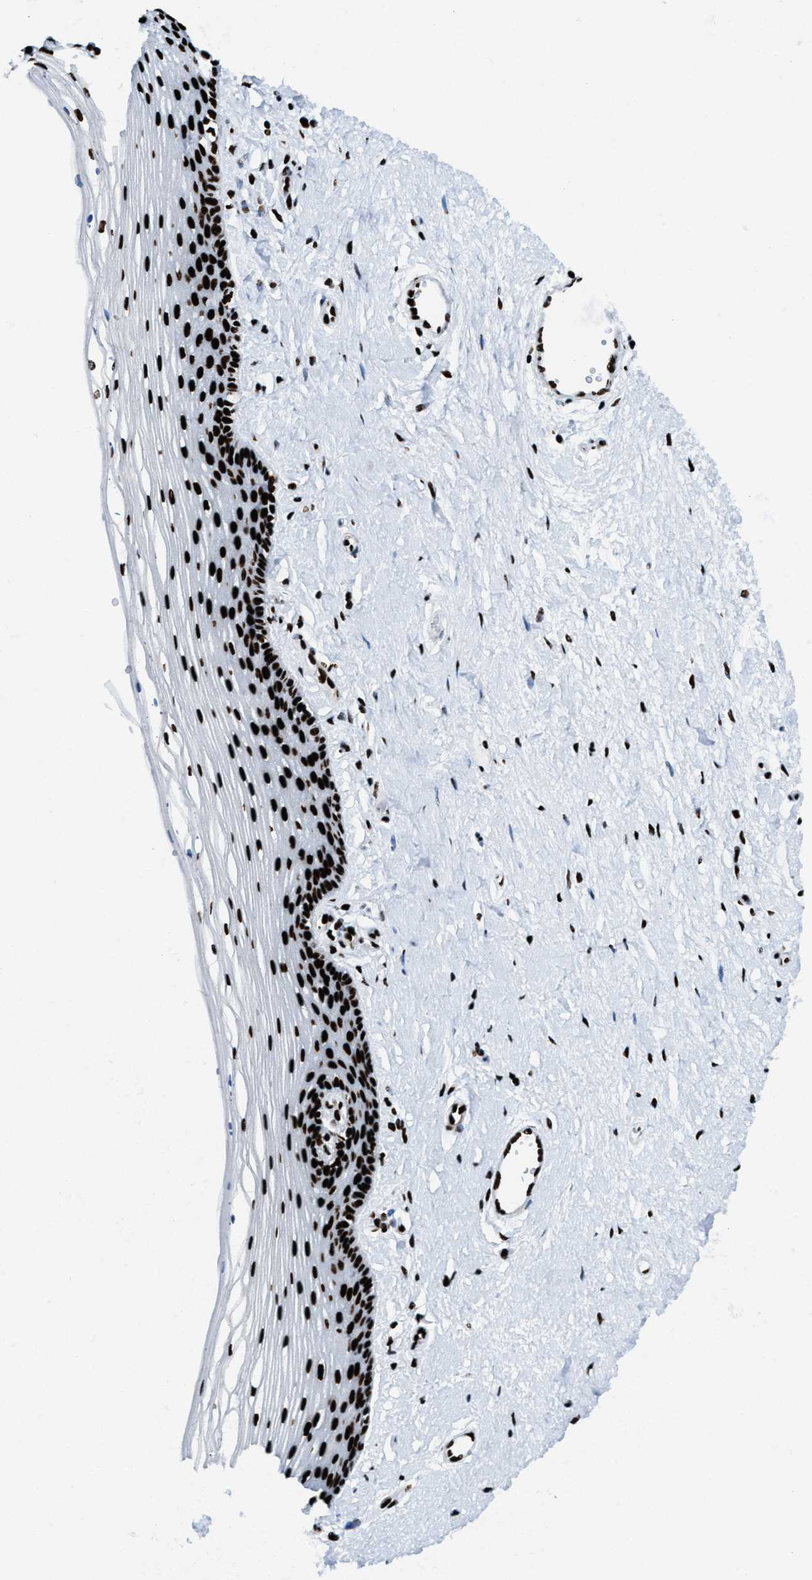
{"staining": {"intensity": "strong", "quantity": ">75%", "location": "nuclear"}, "tissue": "vagina", "cell_type": "Squamous epithelial cells", "image_type": "normal", "snomed": [{"axis": "morphology", "description": "Normal tissue, NOS"}, {"axis": "topography", "description": "Vagina"}], "caption": "Immunohistochemistry staining of normal vagina, which exhibits high levels of strong nuclear positivity in approximately >75% of squamous epithelial cells indicating strong nuclear protein staining. The staining was performed using DAB (3,3'-diaminobenzidine) (brown) for protein detection and nuclei were counterstained in hematoxylin (blue).", "gene": "NONO", "patient": {"sex": "female", "age": 46}}